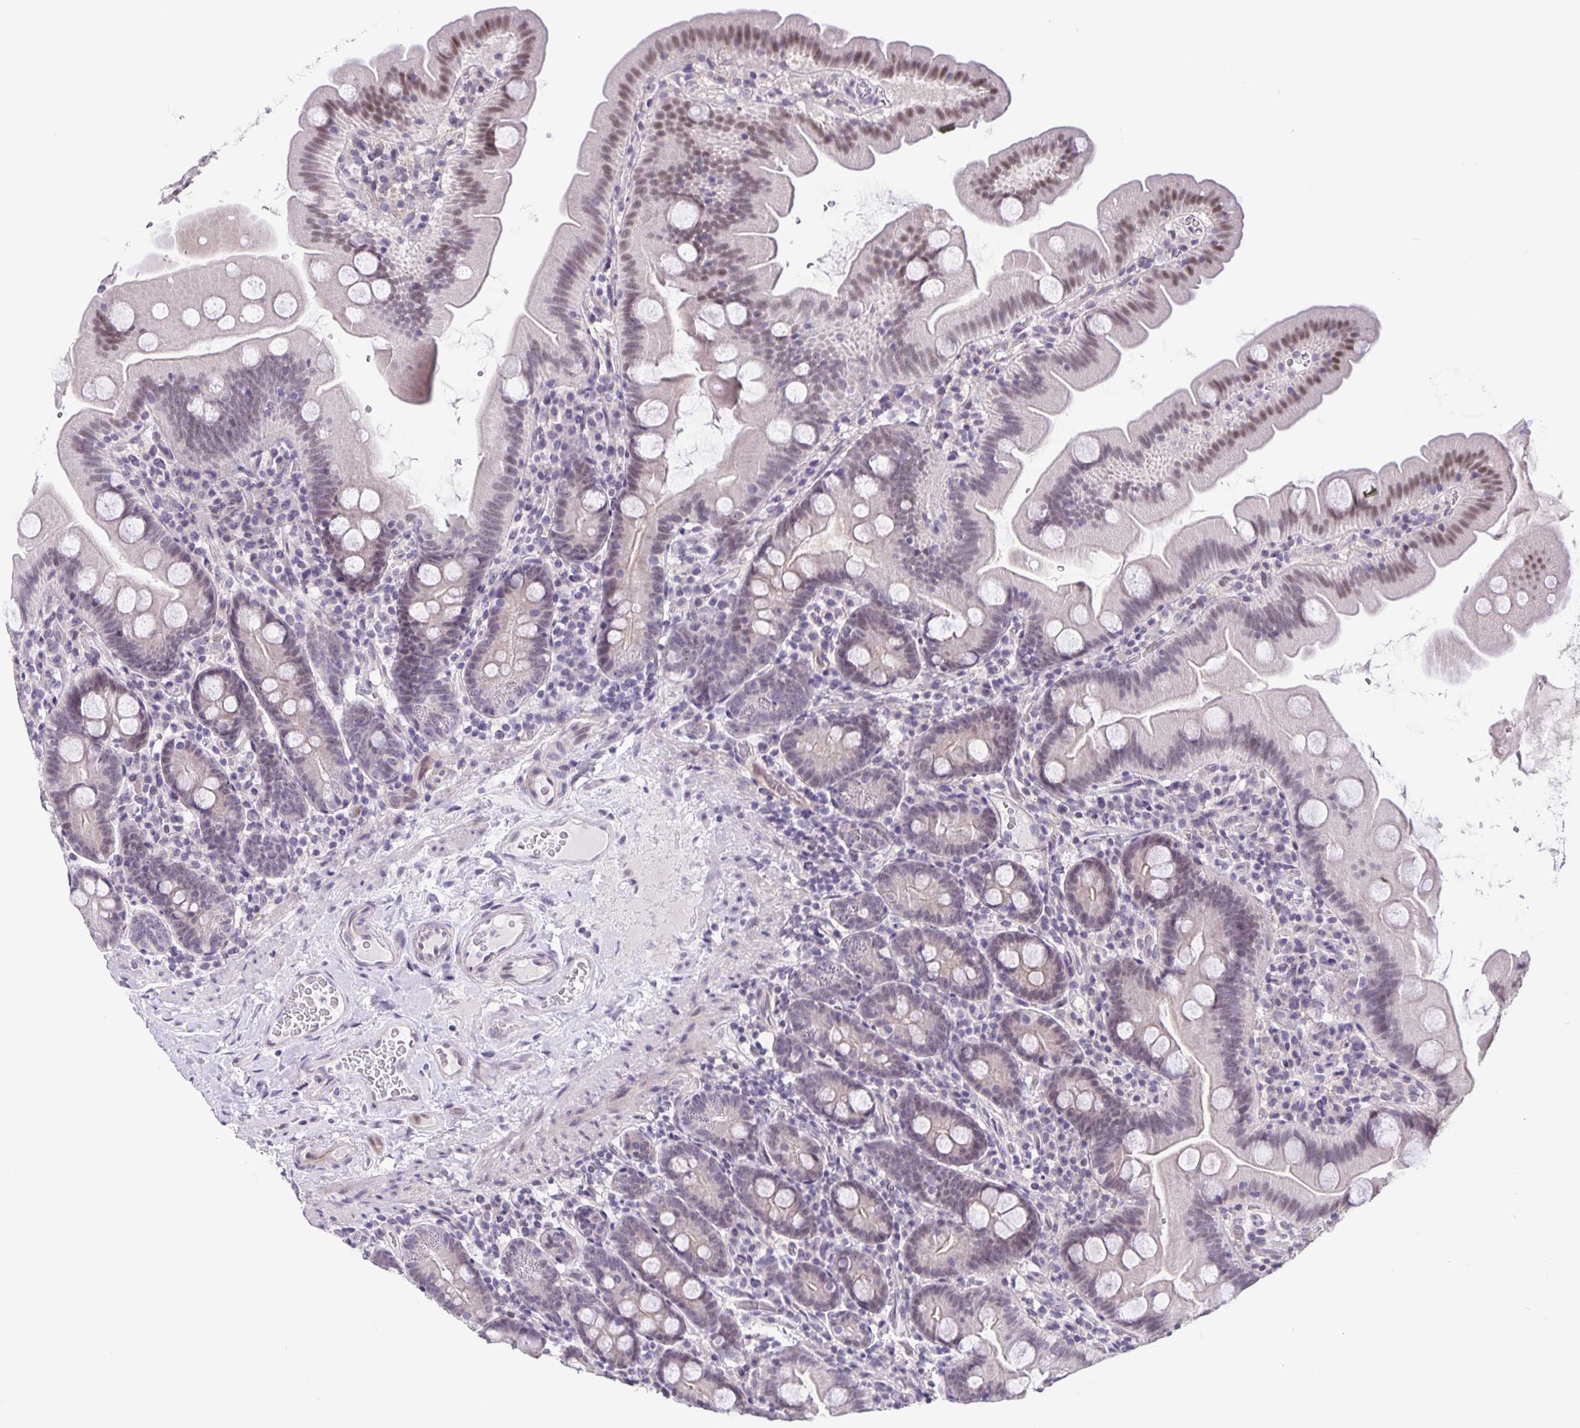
{"staining": {"intensity": "weak", "quantity": "25%-75%", "location": "nuclear"}, "tissue": "small intestine", "cell_type": "Glandular cells", "image_type": "normal", "snomed": [{"axis": "morphology", "description": "Normal tissue, NOS"}, {"axis": "topography", "description": "Small intestine"}], "caption": "A photomicrograph showing weak nuclear expression in approximately 25%-75% of glandular cells in unremarkable small intestine, as visualized by brown immunohistochemical staining.", "gene": "FOSL2", "patient": {"sex": "female", "age": 68}}